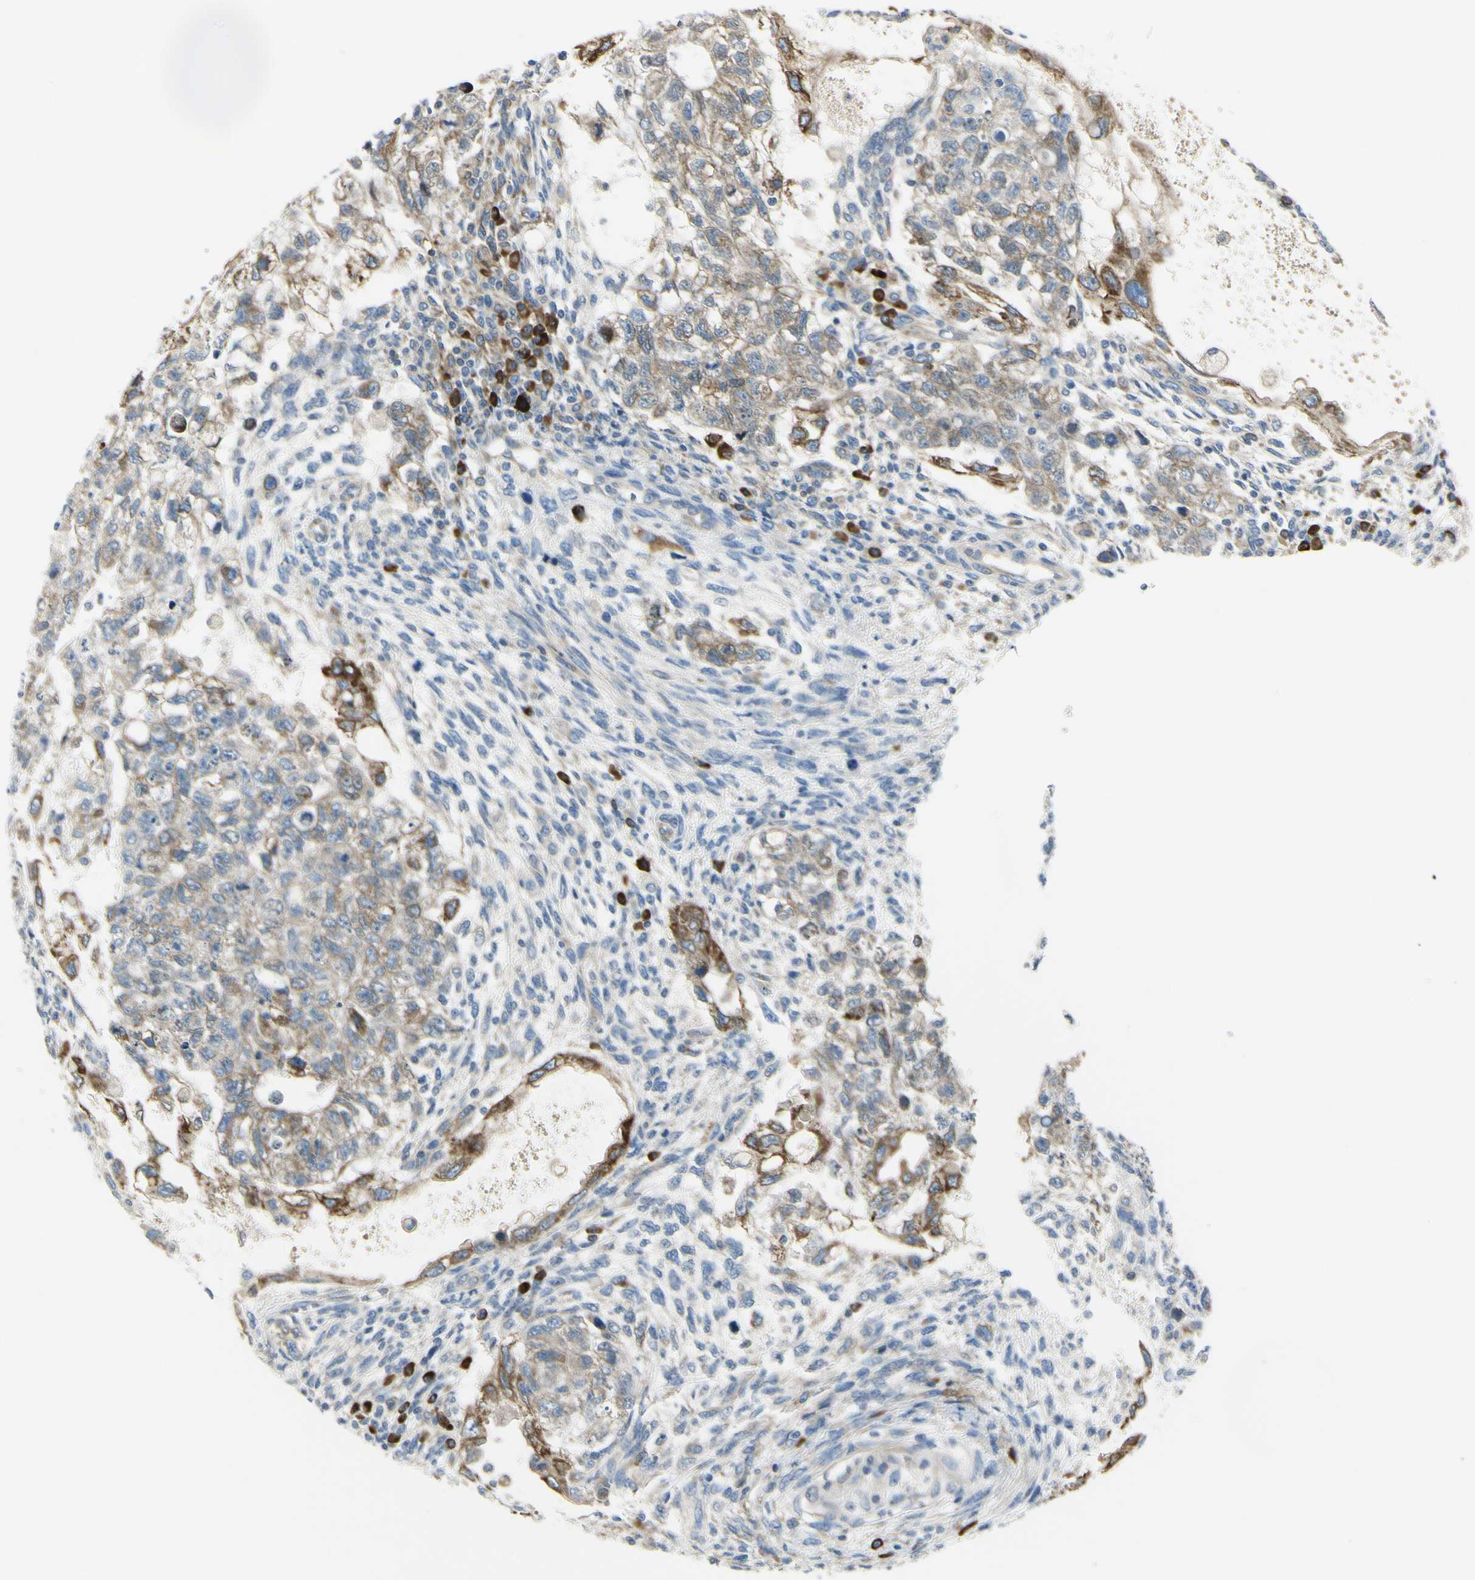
{"staining": {"intensity": "weak", "quantity": ">75%", "location": "cytoplasmic/membranous"}, "tissue": "testis cancer", "cell_type": "Tumor cells", "image_type": "cancer", "snomed": [{"axis": "morphology", "description": "Normal tissue, NOS"}, {"axis": "morphology", "description": "Carcinoma, Embryonal, NOS"}, {"axis": "topography", "description": "Testis"}], "caption": "Immunohistochemical staining of embryonal carcinoma (testis) reveals low levels of weak cytoplasmic/membranous protein positivity in approximately >75% of tumor cells.", "gene": "SELENOS", "patient": {"sex": "male", "age": 36}}